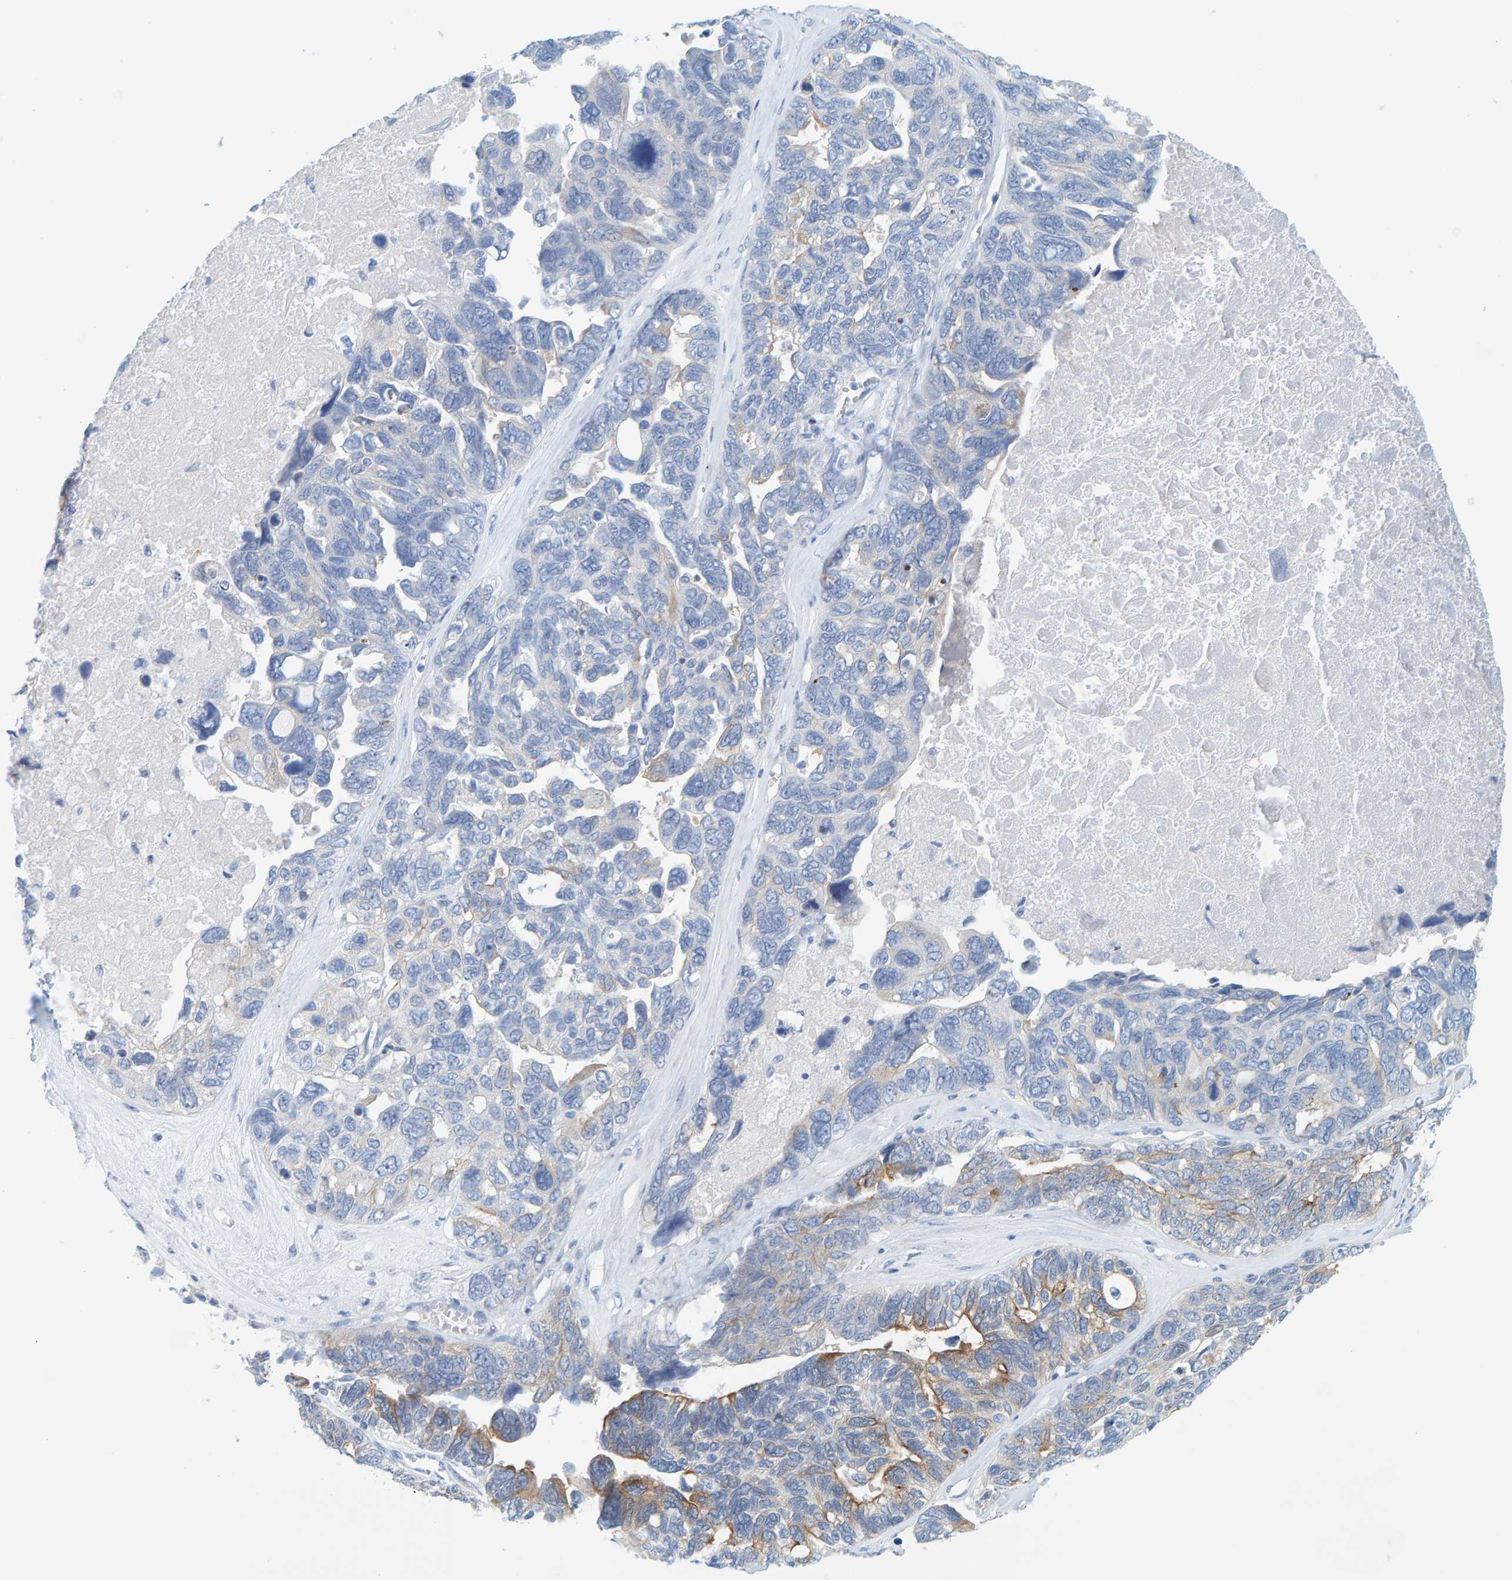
{"staining": {"intensity": "moderate", "quantity": "<25%", "location": "cytoplasmic/membranous"}, "tissue": "ovarian cancer", "cell_type": "Tumor cells", "image_type": "cancer", "snomed": [{"axis": "morphology", "description": "Cystadenocarcinoma, serous, NOS"}, {"axis": "topography", "description": "Ovary"}], "caption": "This photomicrograph exhibits immunohistochemistry (IHC) staining of human serous cystadenocarcinoma (ovarian), with low moderate cytoplasmic/membranous positivity in approximately <25% of tumor cells.", "gene": "KLHL11", "patient": {"sex": "female", "age": 79}}